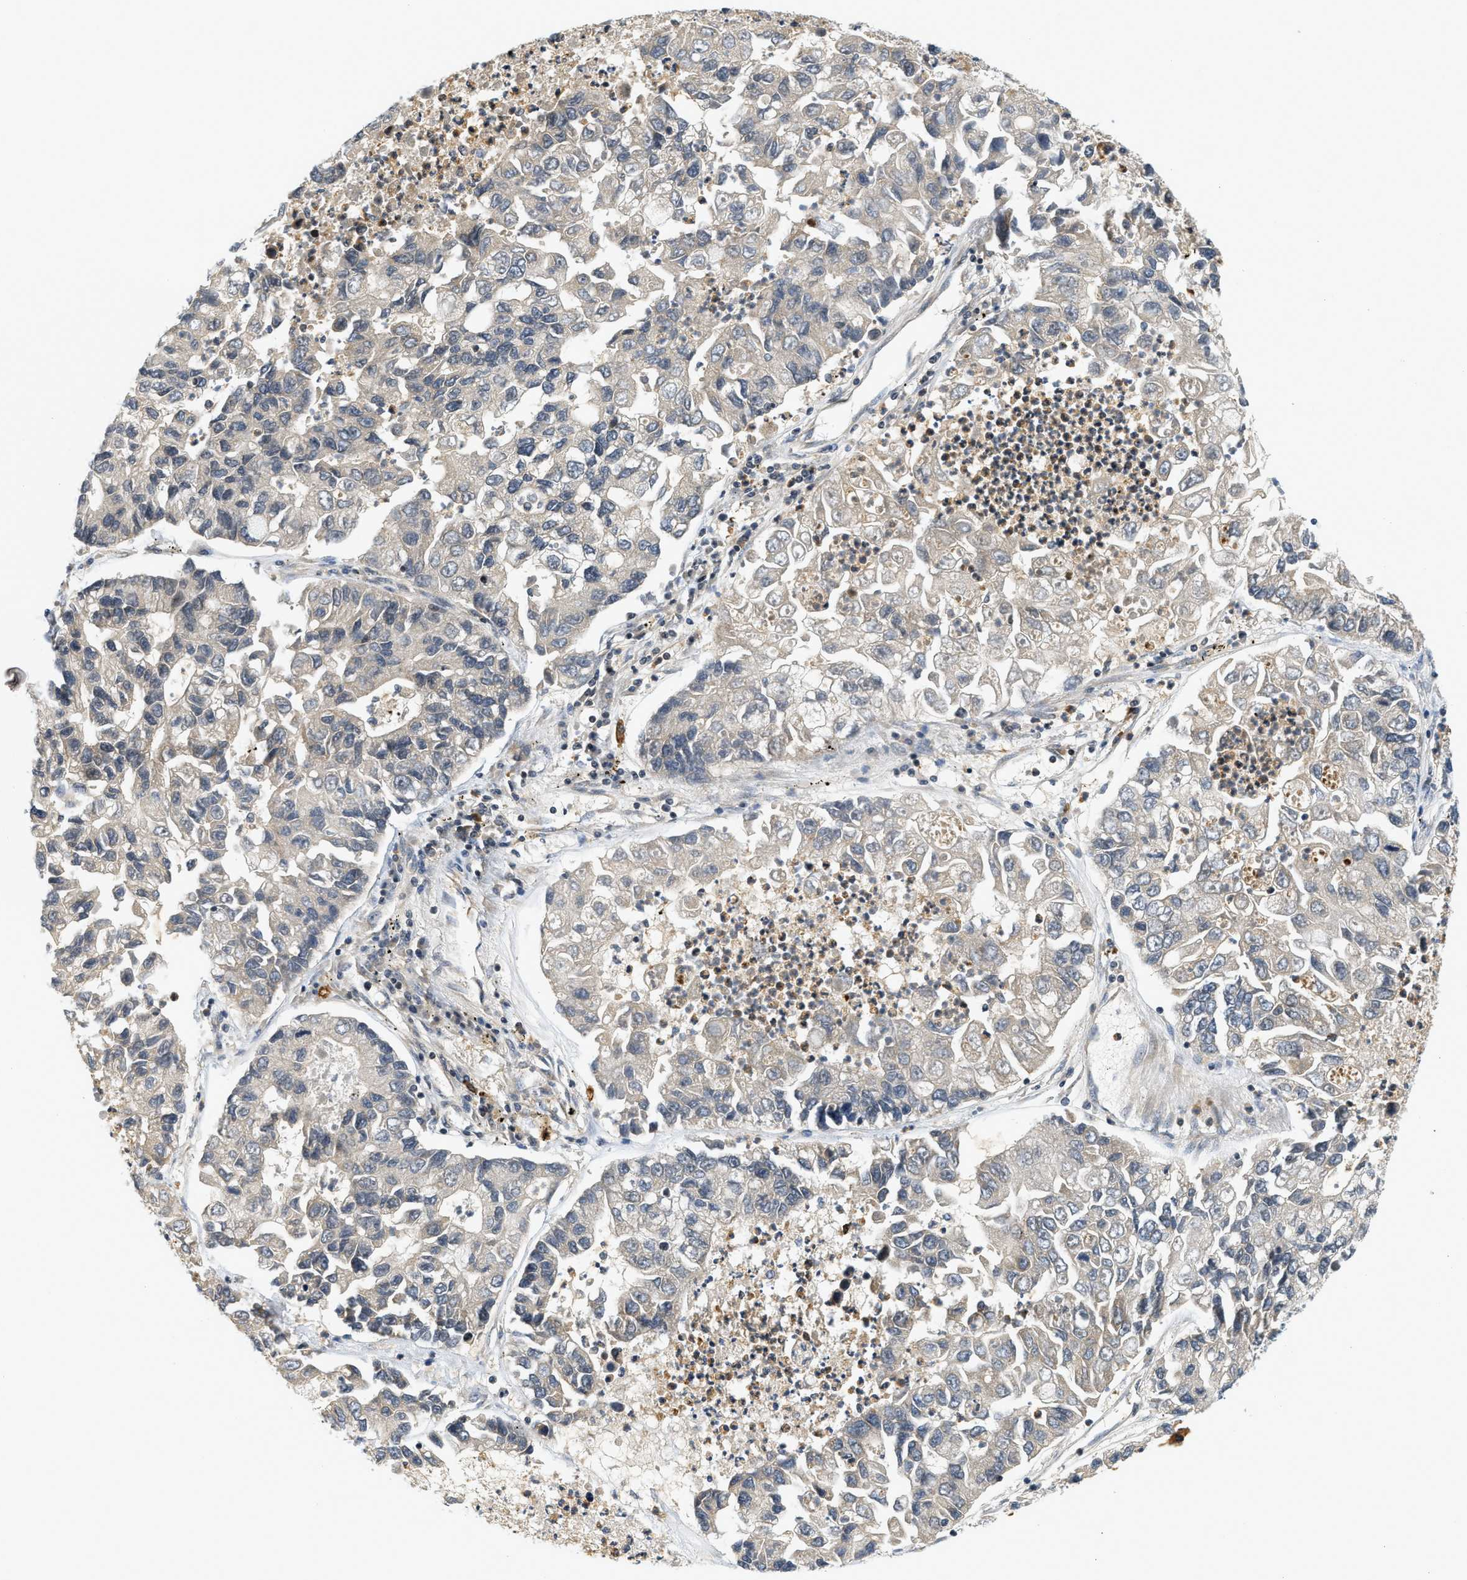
{"staining": {"intensity": "weak", "quantity": "<25%", "location": "cytoplasmic/membranous"}, "tissue": "lung cancer", "cell_type": "Tumor cells", "image_type": "cancer", "snomed": [{"axis": "morphology", "description": "Adenocarcinoma, NOS"}, {"axis": "topography", "description": "Lung"}], "caption": "Lung adenocarcinoma was stained to show a protein in brown. There is no significant positivity in tumor cells. The staining is performed using DAB (3,3'-diaminobenzidine) brown chromogen with nuclei counter-stained in using hematoxylin.", "gene": "KMT2A", "patient": {"sex": "female", "age": 51}}